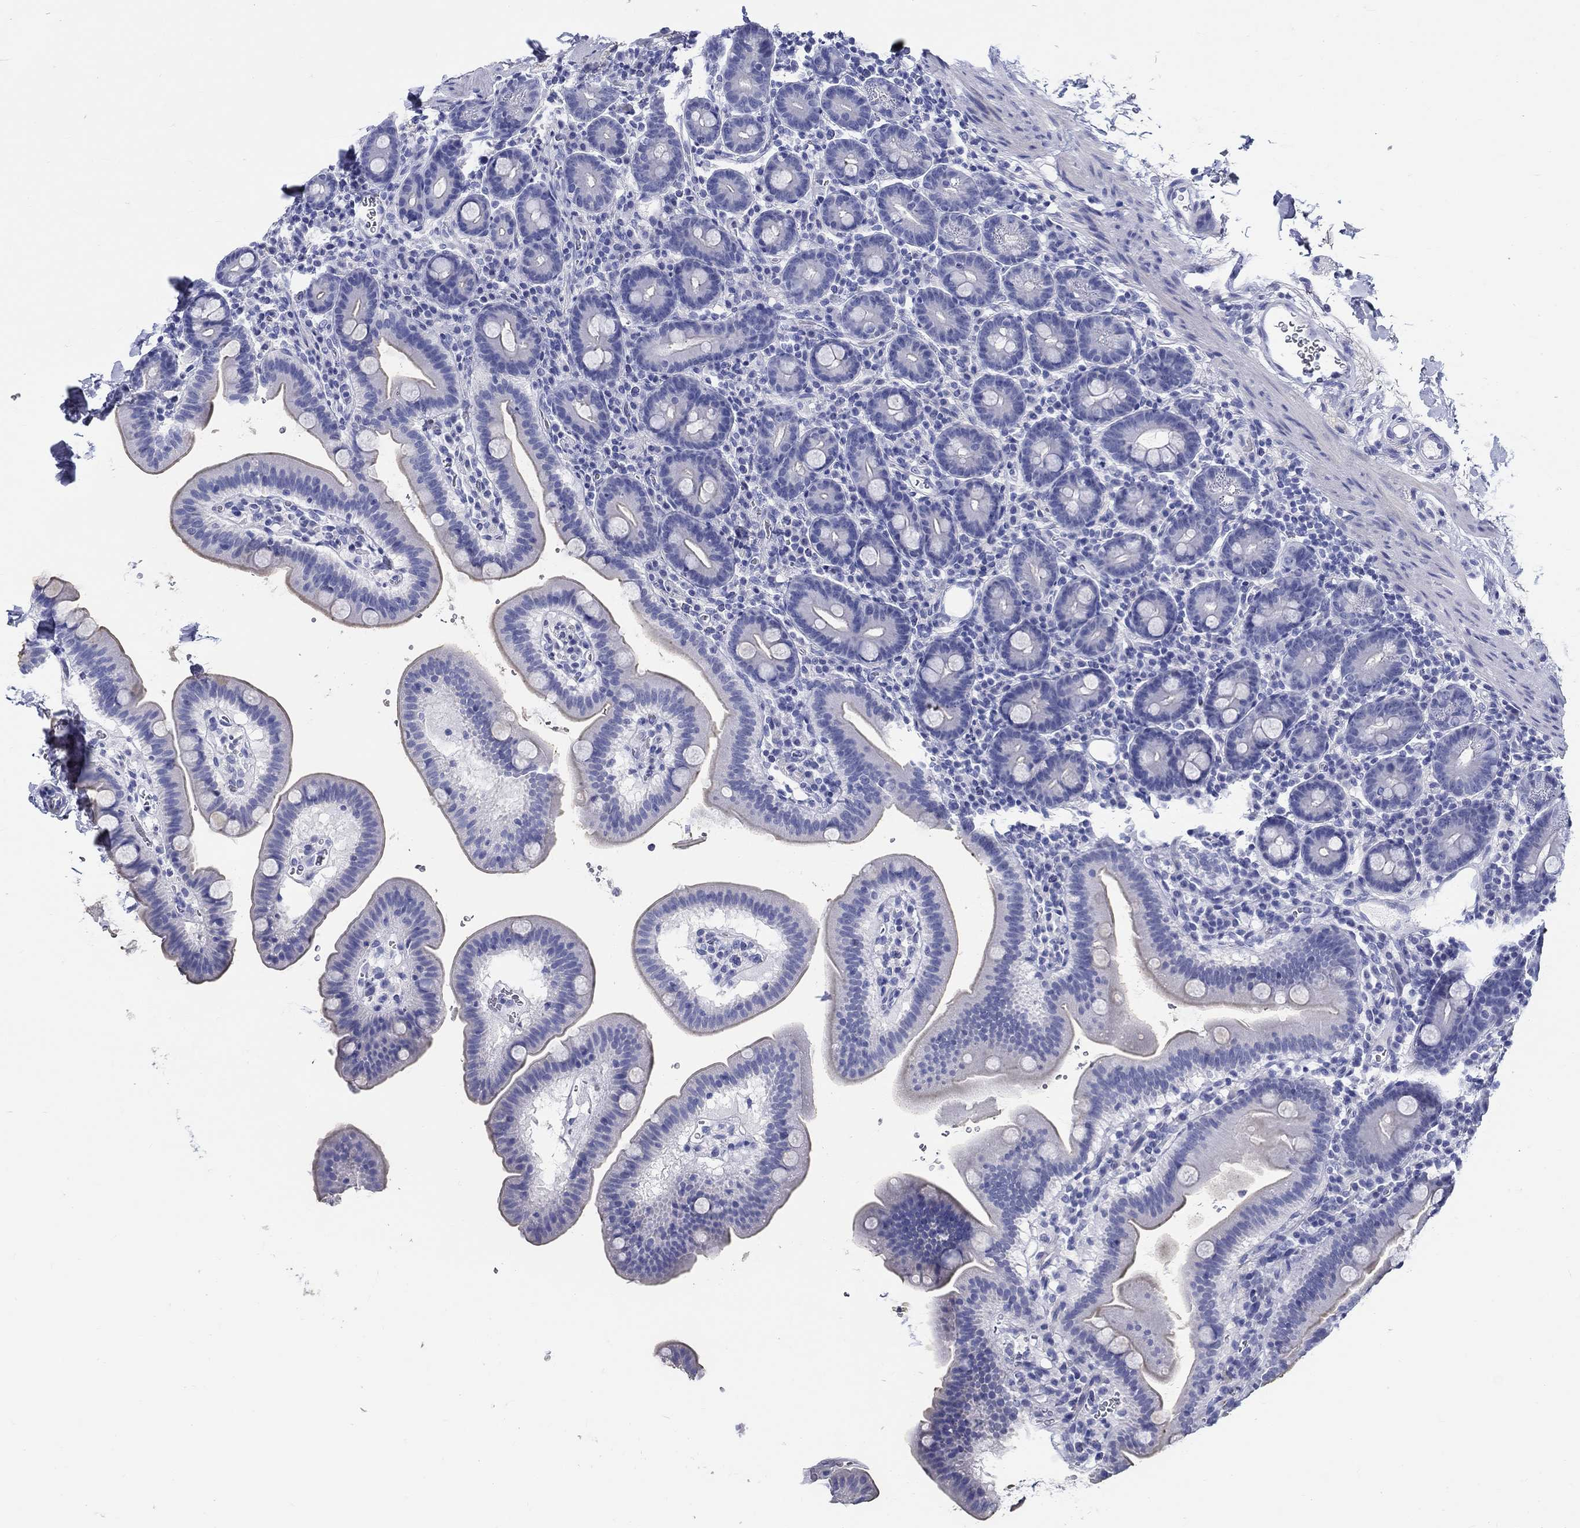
{"staining": {"intensity": "negative", "quantity": "none", "location": "none"}, "tissue": "duodenum", "cell_type": "Glandular cells", "image_type": "normal", "snomed": [{"axis": "morphology", "description": "Normal tissue, NOS"}, {"axis": "topography", "description": "Duodenum"}], "caption": "Unremarkable duodenum was stained to show a protein in brown. There is no significant expression in glandular cells. Nuclei are stained in blue.", "gene": "CRYGS", "patient": {"sex": "male", "age": 59}}